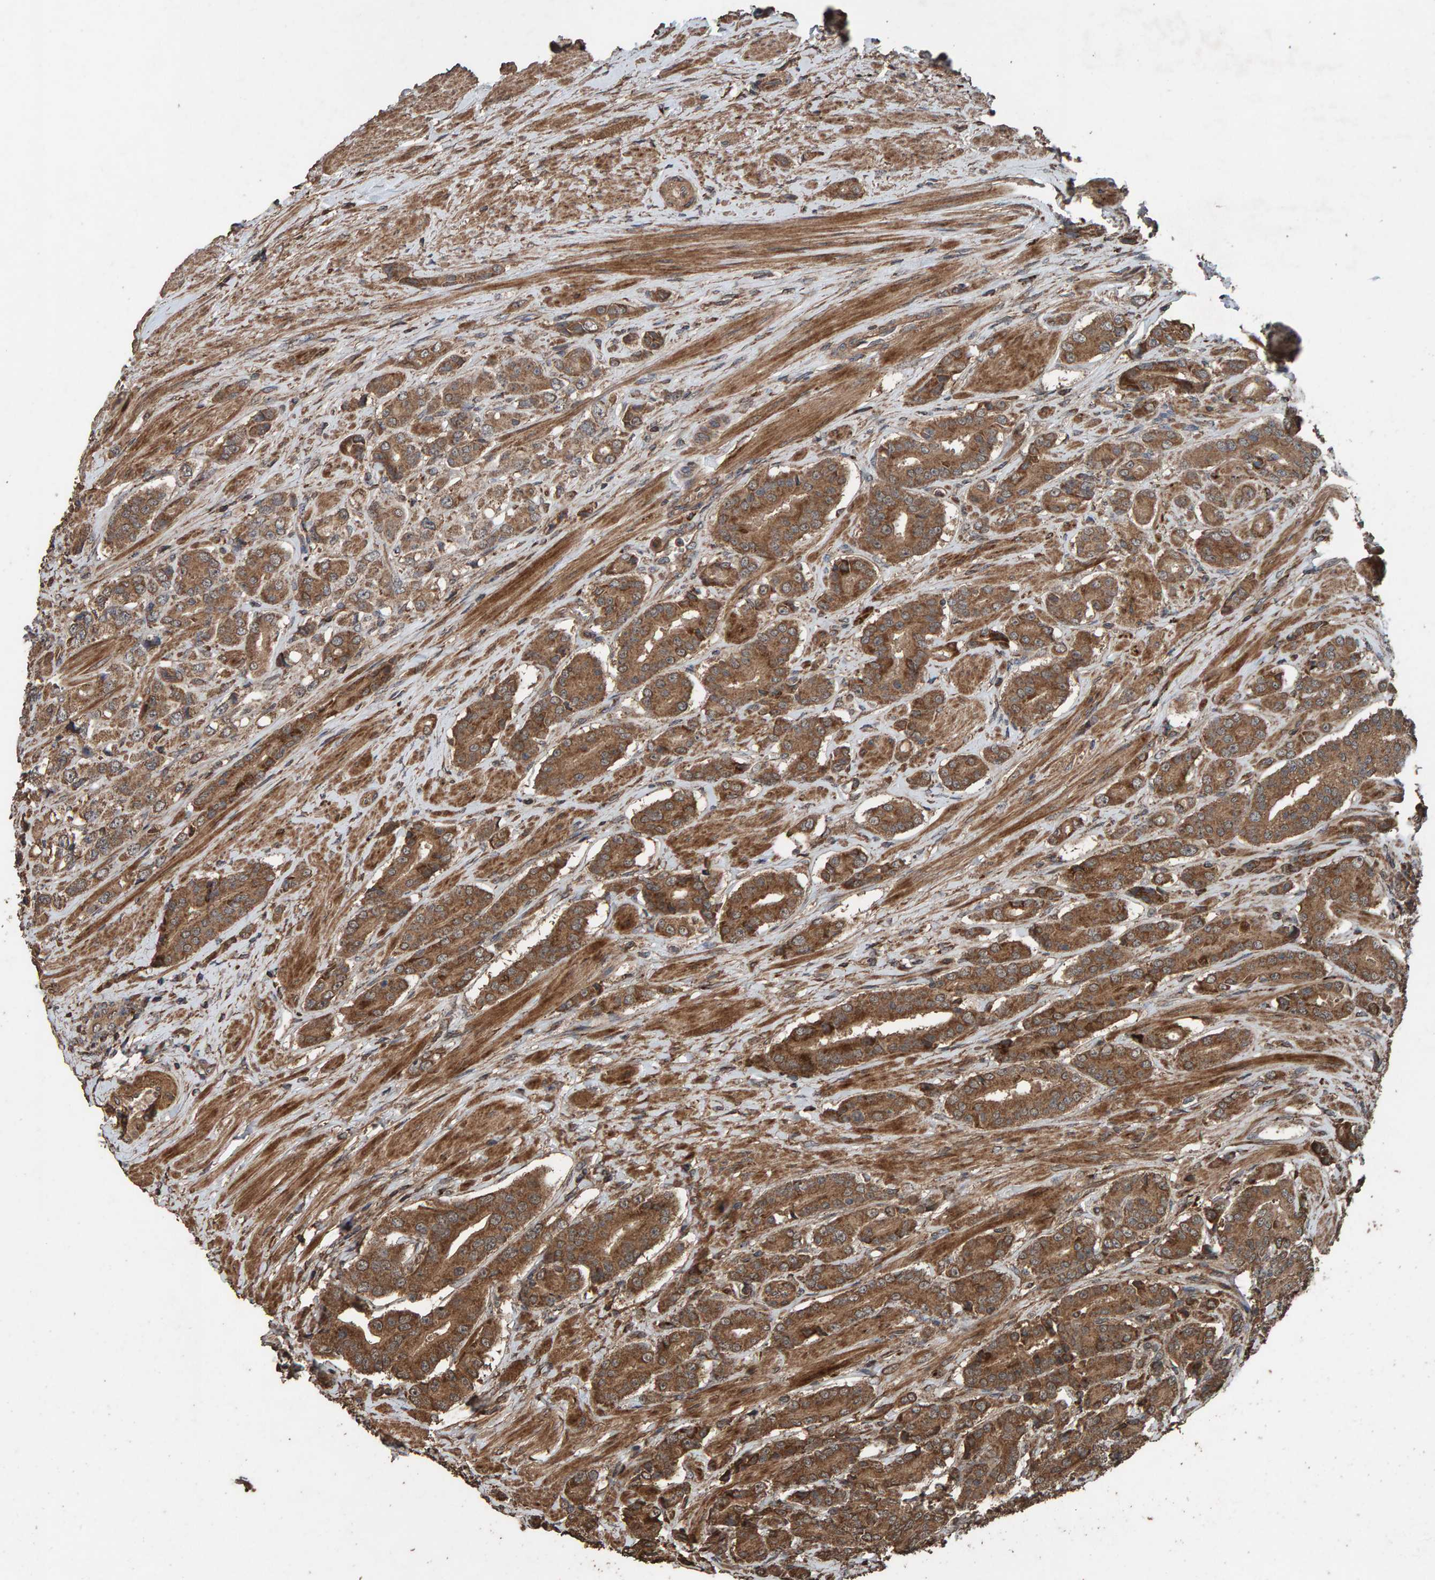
{"staining": {"intensity": "moderate", "quantity": ">75%", "location": "cytoplasmic/membranous"}, "tissue": "prostate cancer", "cell_type": "Tumor cells", "image_type": "cancer", "snomed": [{"axis": "morphology", "description": "Adenocarcinoma, High grade"}, {"axis": "topography", "description": "Prostate"}], "caption": "Moderate cytoplasmic/membranous expression for a protein is seen in about >75% of tumor cells of prostate adenocarcinoma (high-grade) using immunohistochemistry (IHC).", "gene": "DUS1L", "patient": {"sex": "male", "age": 71}}